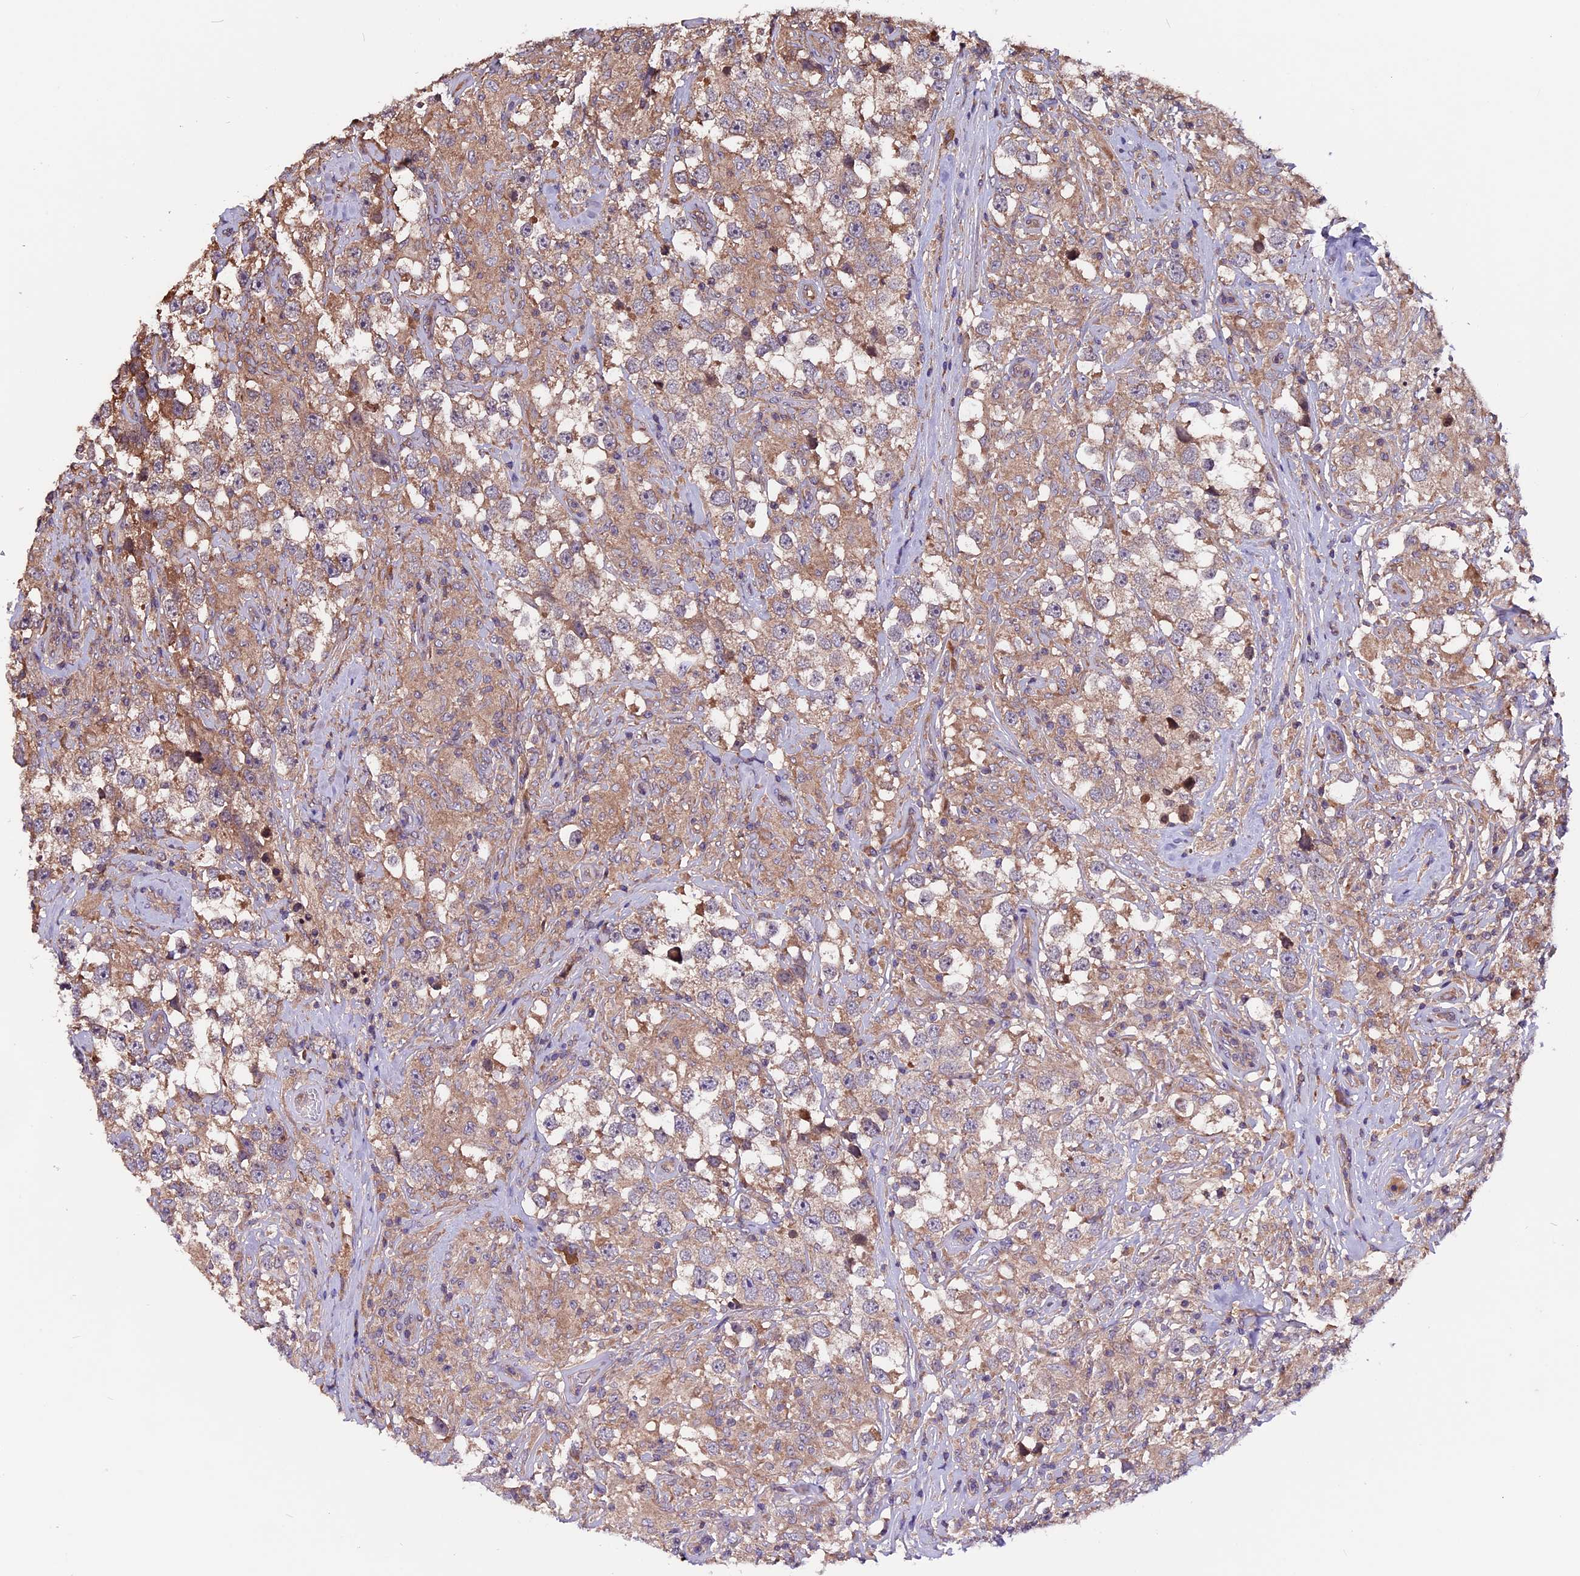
{"staining": {"intensity": "moderate", "quantity": ">75%", "location": "cytoplasmic/membranous"}, "tissue": "testis cancer", "cell_type": "Tumor cells", "image_type": "cancer", "snomed": [{"axis": "morphology", "description": "Seminoma, NOS"}, {"axis": "topography", "description": "Testis"}], "caption": "DAB (3,3'-diaminobenzidine) immunohistochemical staining of human testis cancer (seminoma) shows moderate cytoplasmic/membranous protein expression in about >75% of tumor cells.", "gene": "ZNF598", "patient": {"sex": "male", "age": 46}}